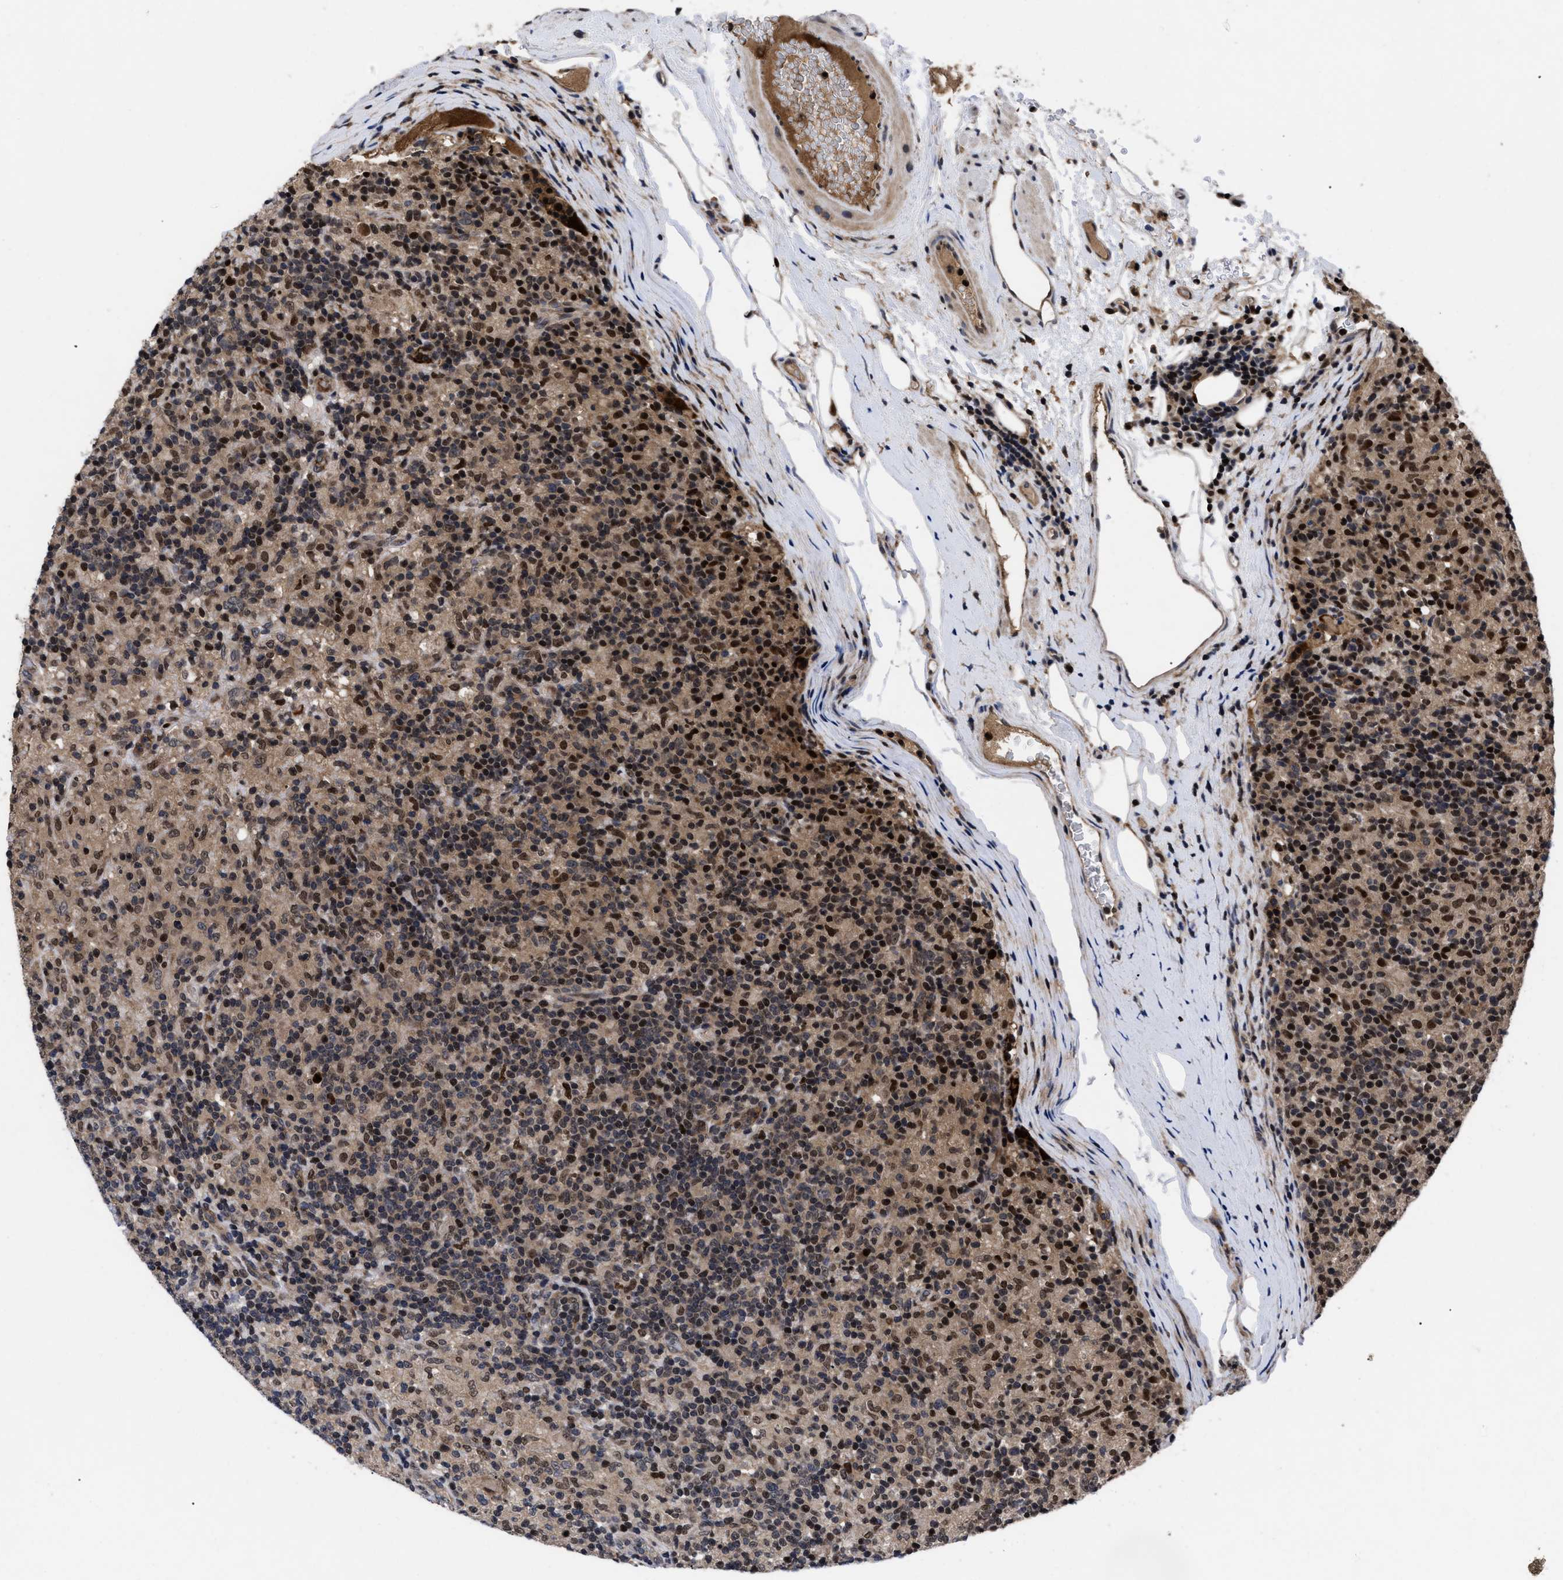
{"staining": {"intensity": "moderate", "quantity": ">75%", "location": "nuclear"}, "tissue": "lymphoma", "cell_type": "Tumor cells", "image_type": "cancer", "snomed": [{"axis": "morphology", "description": "Hodgkin's disease, NOS"}, {"axis": "topography", "description": "Lymph node"}], "caption": "Protein staining displays moderate nuclear staining in approximately >75% of tumor cells in Hodgkin's disease. Nuclei are stained in blue.", "gene": "FAM200A", "patient": {"sex": "male", "age": 70}}